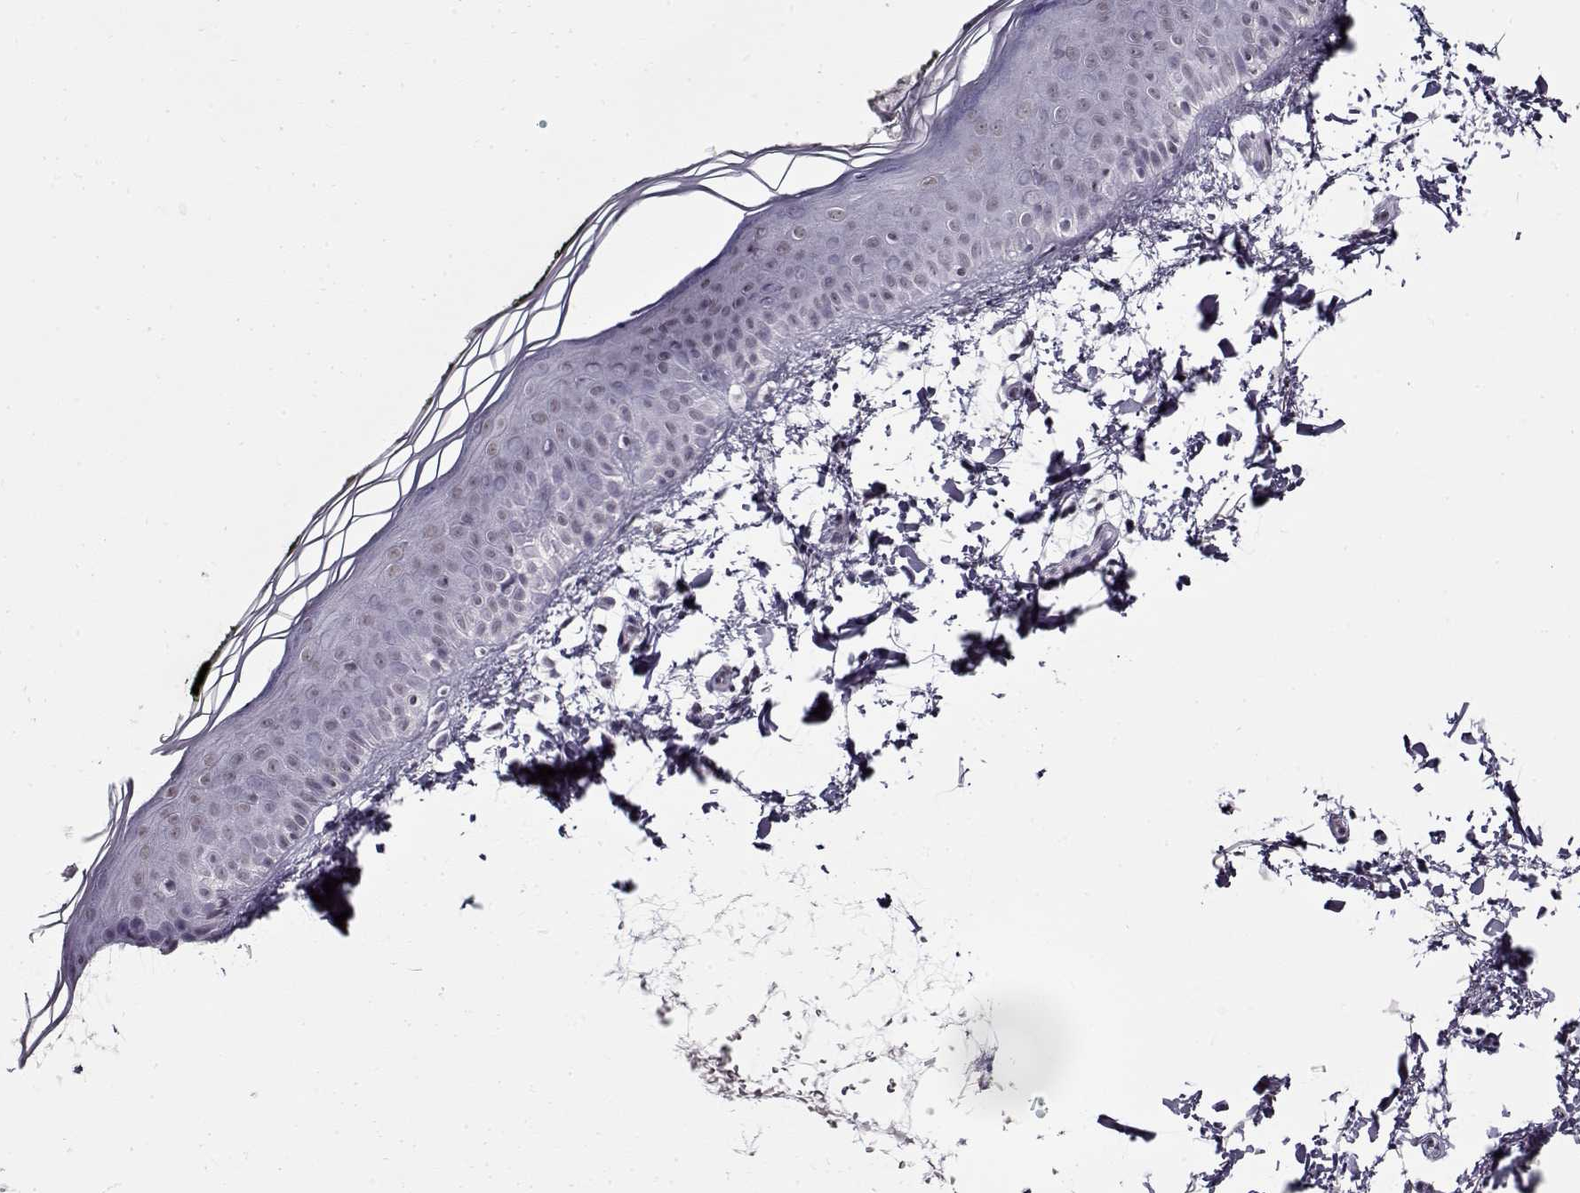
{"staining": {"intensity": "negative", "quantity": "none", "location": "none"}, "tissue": "skin", "cell_type": "Fibroblasts", "image_type": "normal", "snomed": [{"axis": "morphology", "description": "Normal tissue, NOS"}, {"axis": "topography", "description": "Skin"}], "caption": "Photomicrograph shows no significant protein expression in fibroblasts of benign skin.", "gene": "PRMT8", "patient": {"sex": "female", "age": 62}}